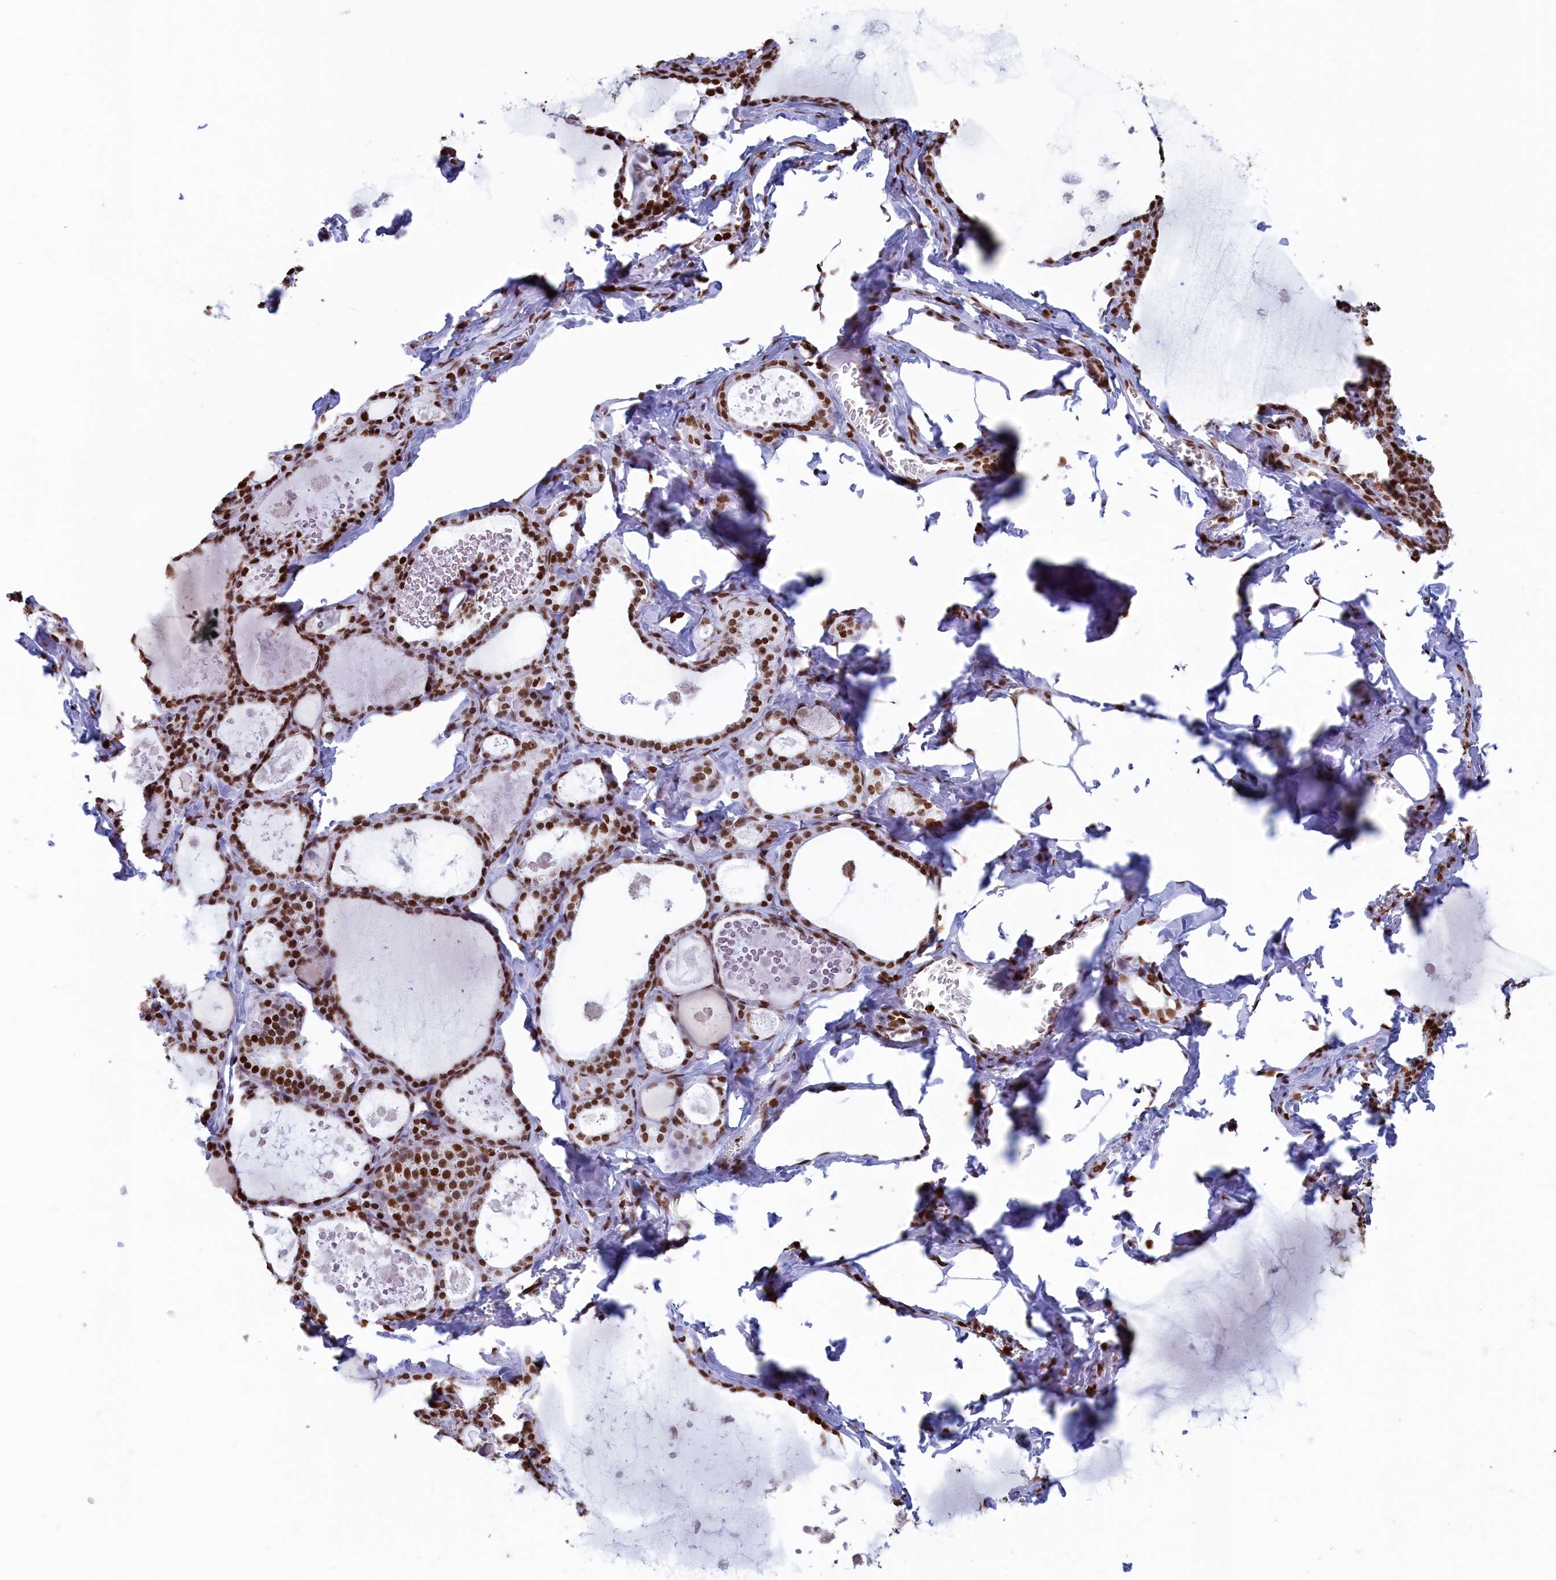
{"staining": {"intensity": "strong", "quantity": ">75%", "location": "nuclear"}, "tissue": "thyroid gland", "cell_type": "Glandular cells", "image_type": "normal", "snomed": [{"axis": "morphology", "description": "Normal tissue, NOS"}, {"axis": "topography", "description": "Thyroid gland"}], "caption": "A photomicrograph showing strong nuclear positivity in about >75% of glandular cells in normal thyroid gland, as visualized by brown immunohistochemical staining.", "gene": "APOBEC3A", "patient": {"sex": "male", "age": 56}}